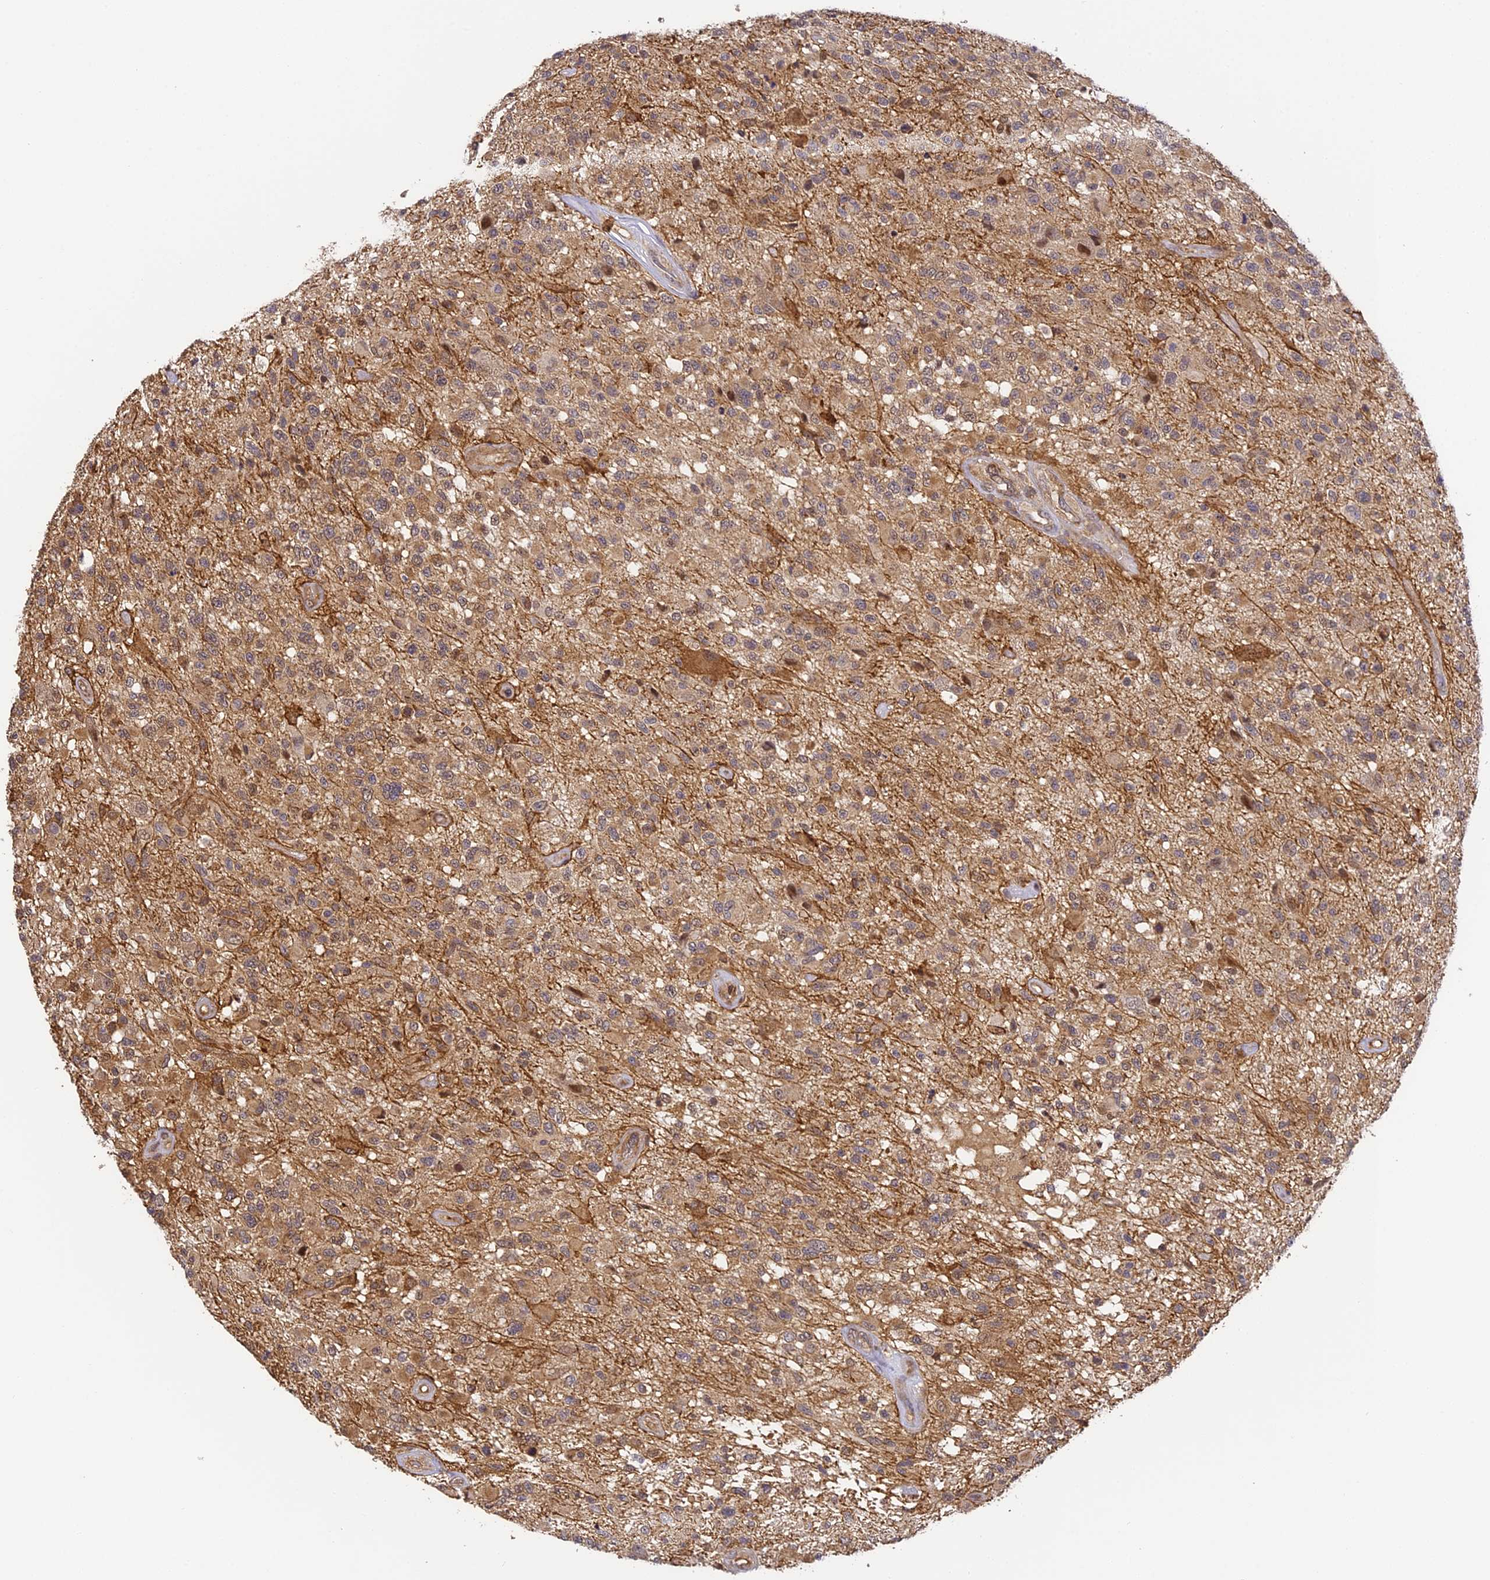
{"staining": {"intensity": "weak", "quantity": "25%-75%", "location": "cytoplasmic/membranous"}, "tissue": "glioma", "cell_type": "Tumor cells", "image_type": "cancer", "snomed": [{"axis": "morphology", "description": "Glioma, malignant, High grade"}, {"axis": "morphology", "description": "Glioblastoma, NOS"}, {"axis": "topography", "description": "Brain"}], "caption": "A brown stain labels weak cytoplasmic/membranous expression of a protein in human glioma tumor cells.", "gene": "ZNF443", "patient": {"sex": "male", "age": 60}}